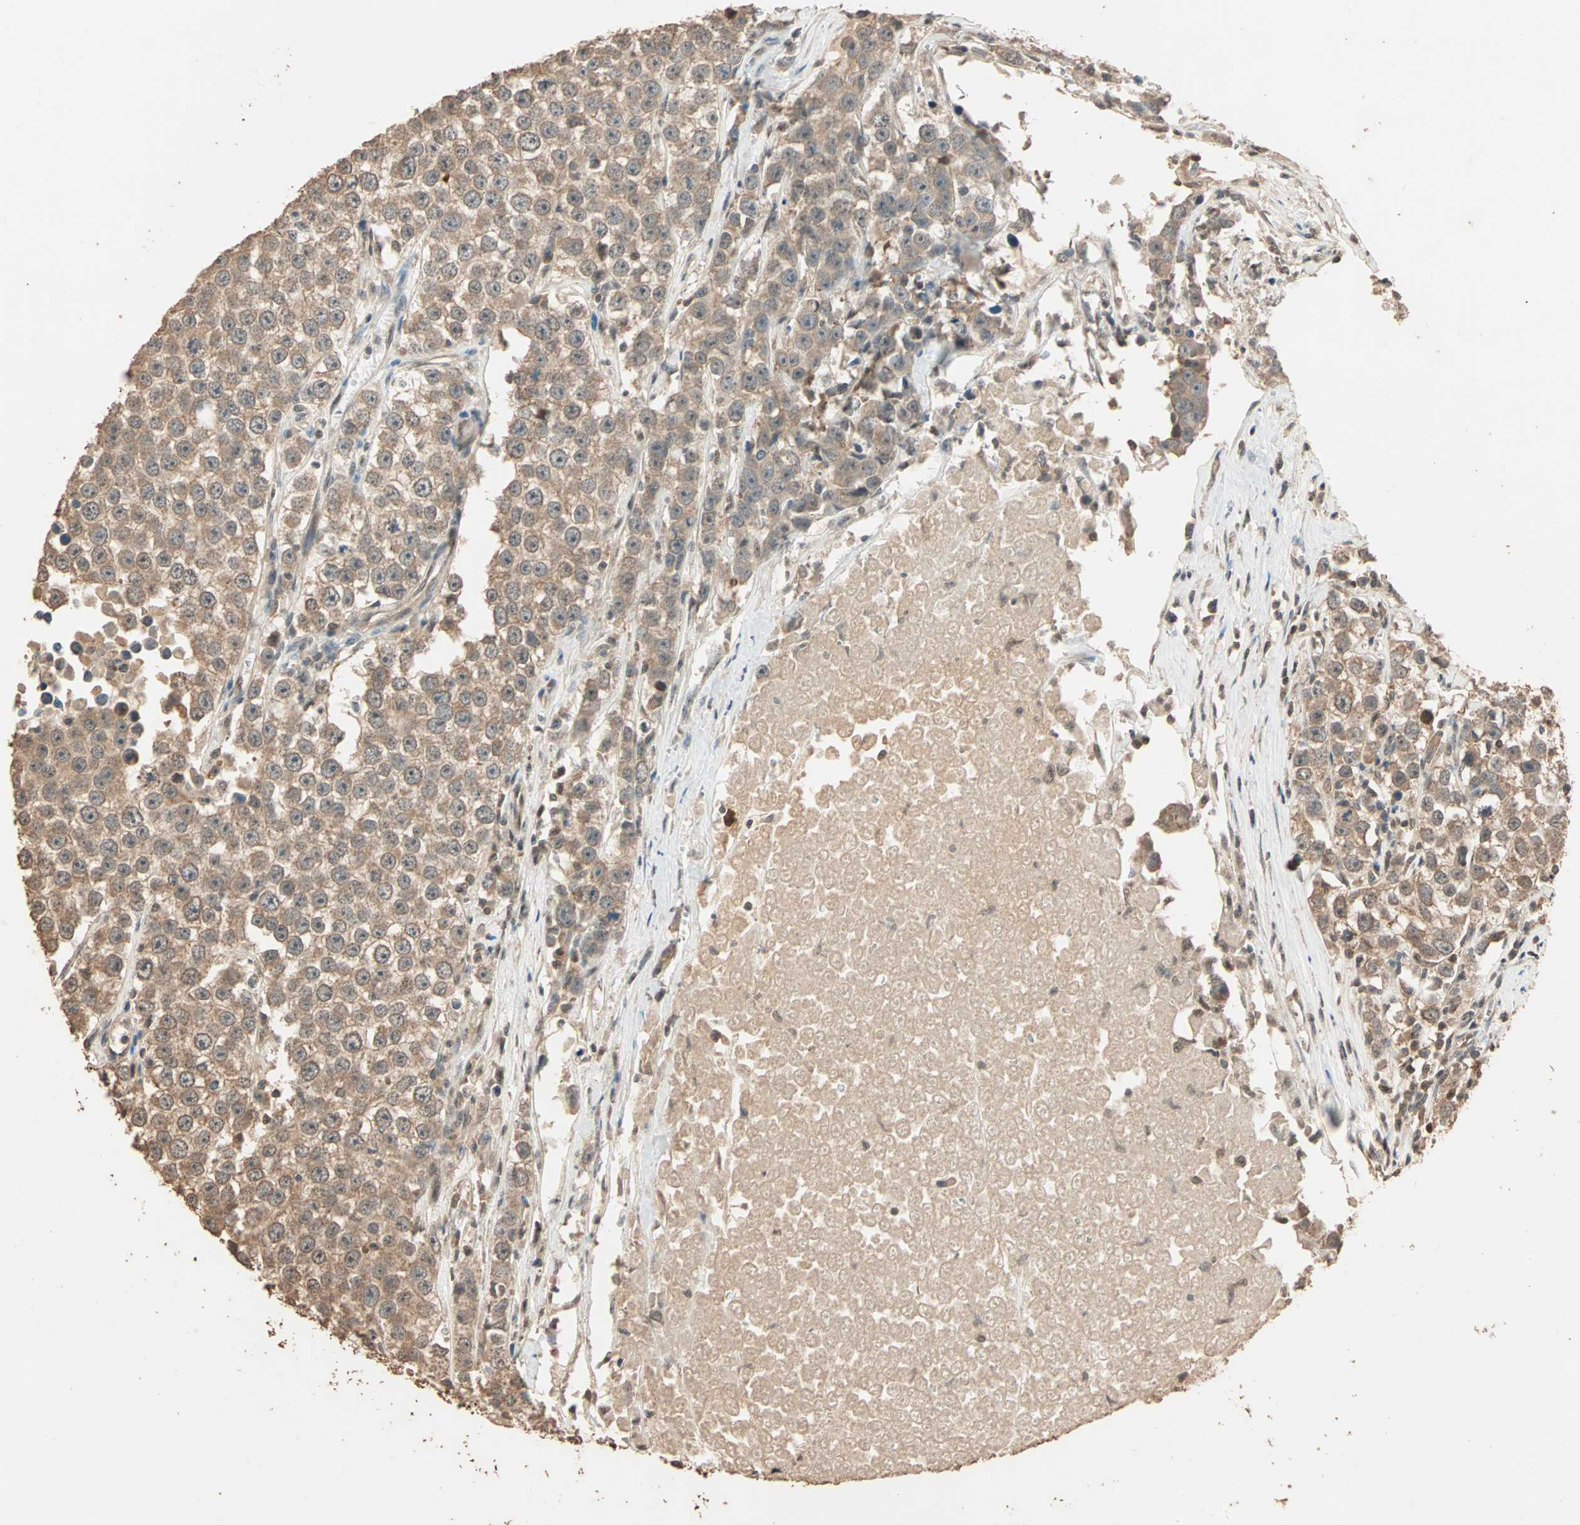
{"staining": {"intensity": "moderate", "quantity": ">75%", "location": "cytoplasmic/membranous"}, "tissue": "testis cancer", "cell_type": "Tumor cells", "image_type": "cancer", "snomed": [{"axis": "morphology", "description": "Seminoma, NOS"}, {"axis": "morphology", "description": "Carcinoma, Embryonal, NOS"}, {"axis": "topography", "description": "Testis"}], "caption": "IHC of human testis cancer demonstrates medium levels of moderate cytoplasmic/membranous positivity in approximately >75% of tumor cells.", "gene": "ZBTB33", "patient": {"sex": "male", "age": 52}}